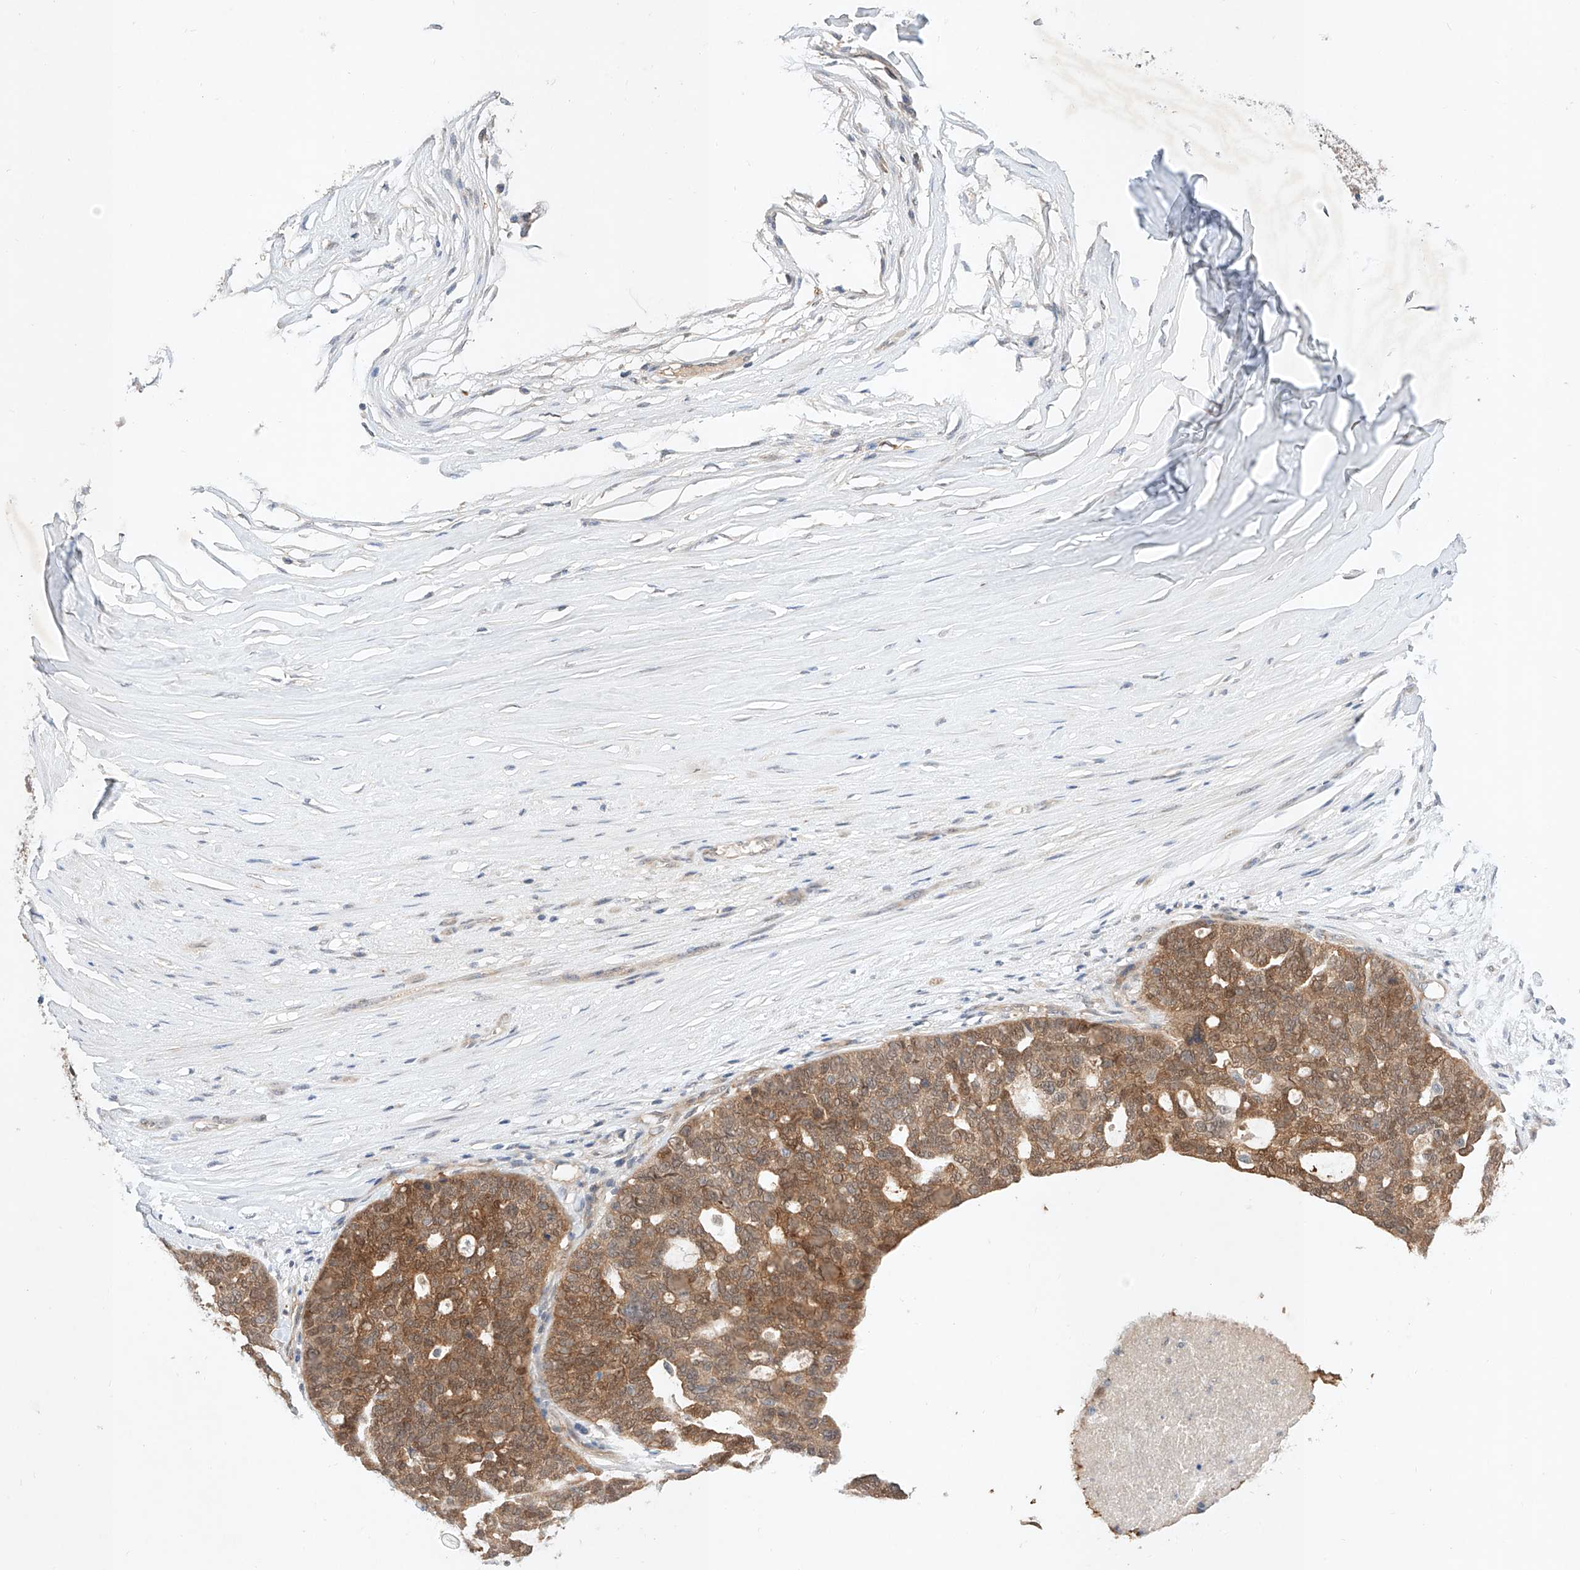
{"staining": {"intensity": "moderate", "quantity": ">75%", "location": "cytoplasmic/membranous,nuclear"}, "tissue": "ovarian cancer", "cell_type": "Tumor cells", "image_type": "cancer", "snomed": [{"axis": "morphology", "description": "Cystadenocarcinoma, serous, NOS"}, {"axis": "topography", "description": "Ovary"}], "caption": "Protein expression analysis of ovarian cancer shows moderate cytoplasmic/membranous and nuclear positivity in approximately >75% of tumor cells.", "gene": "ZNF124", "patient": {"sex": "female", "age": 59}}